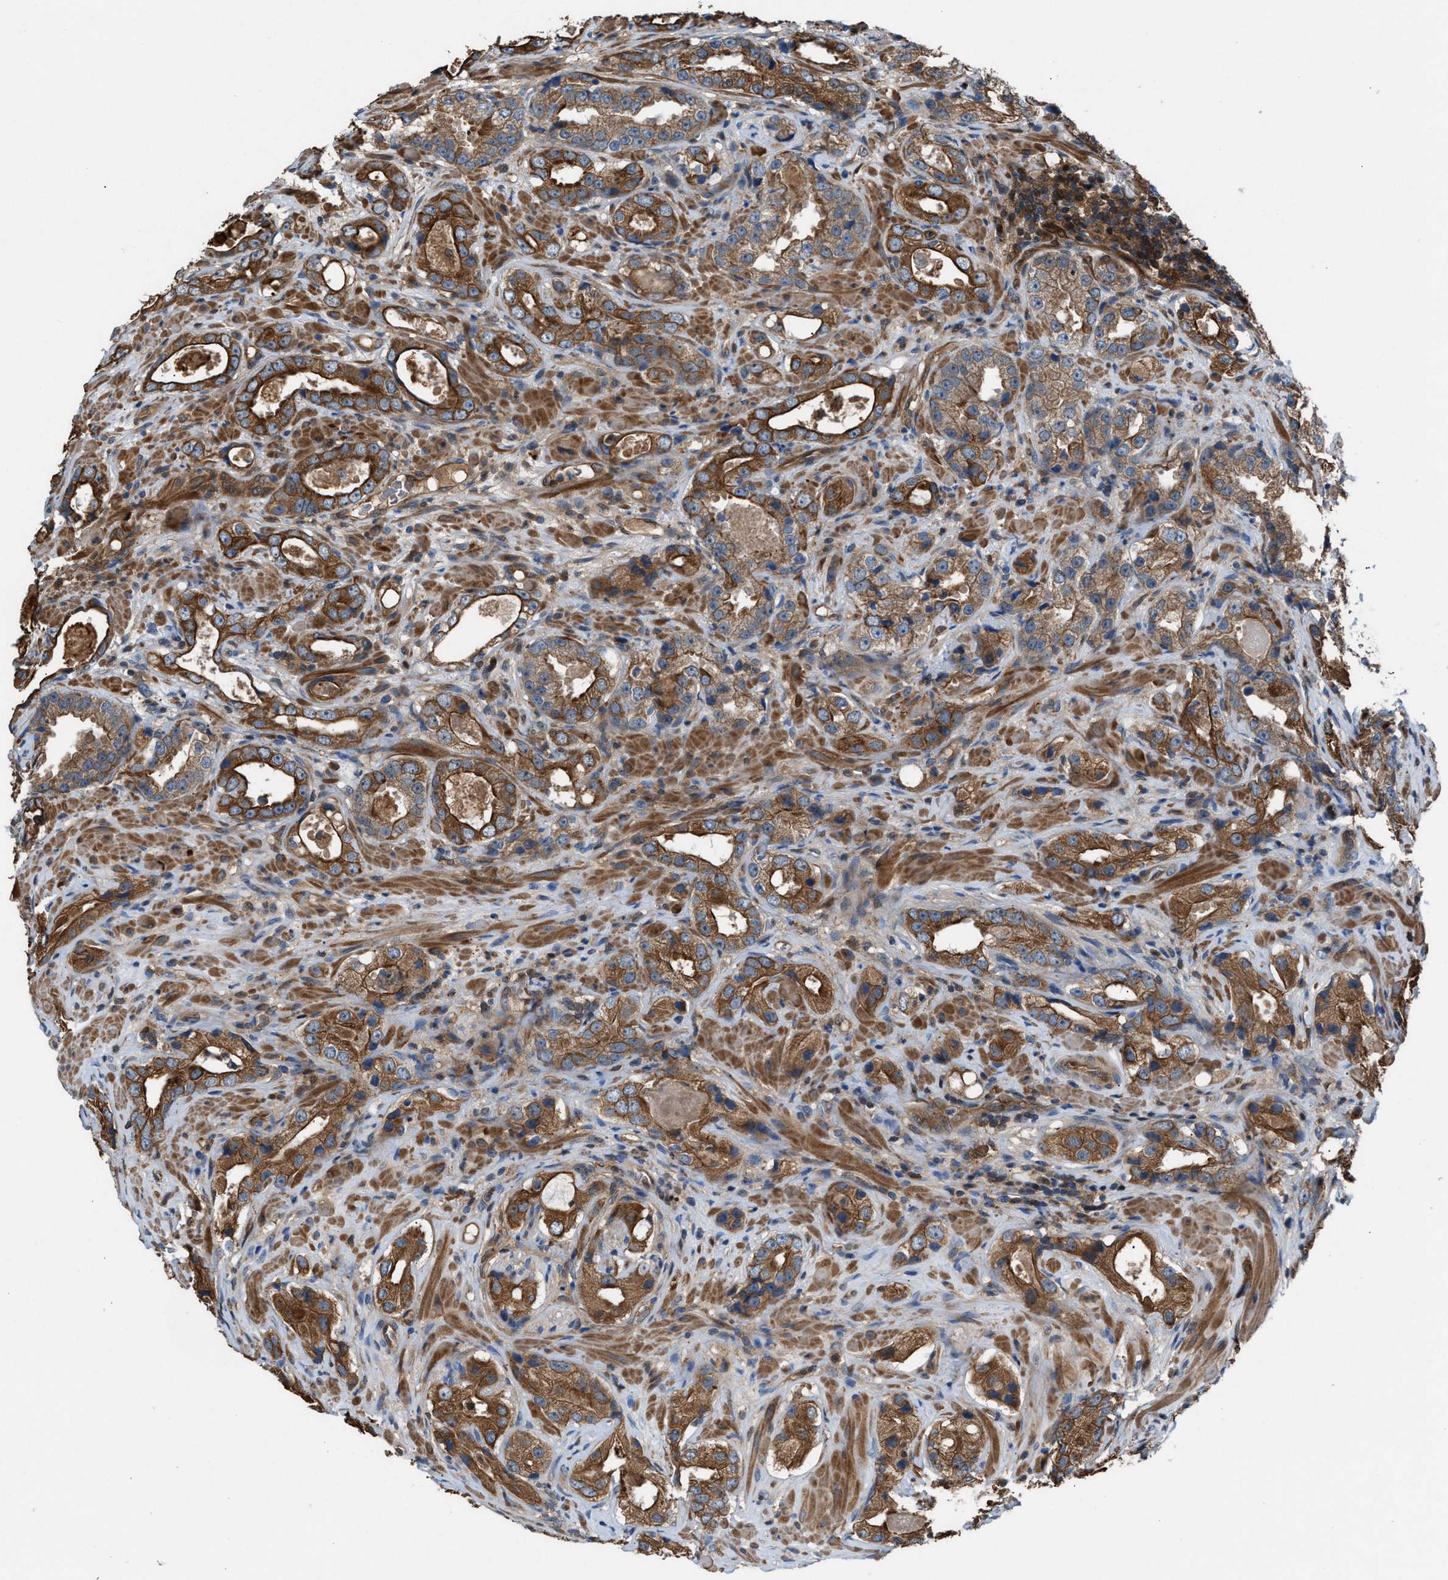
{"staining": {"intensity": "moderate", "quantity": ">75%", "location": "cytoplasmic/membranous"}, "tissue": "prostate cancer", "cell_type": "Tumor cells", "image_type": "cancer", "snomed": [{"axis": "morphology", "description": "Adenocarcinoma, High grade"}, {"axis": "topography", "description": "Prostate"}], "caption": "Human prostate cancer stained for a protein (brown) exhibits moderate cytoplasmic/membranous positive staining in about >75% of tumor cells.", "gene": "TPK1", "patient": {"sex": "male", "age": 63}}